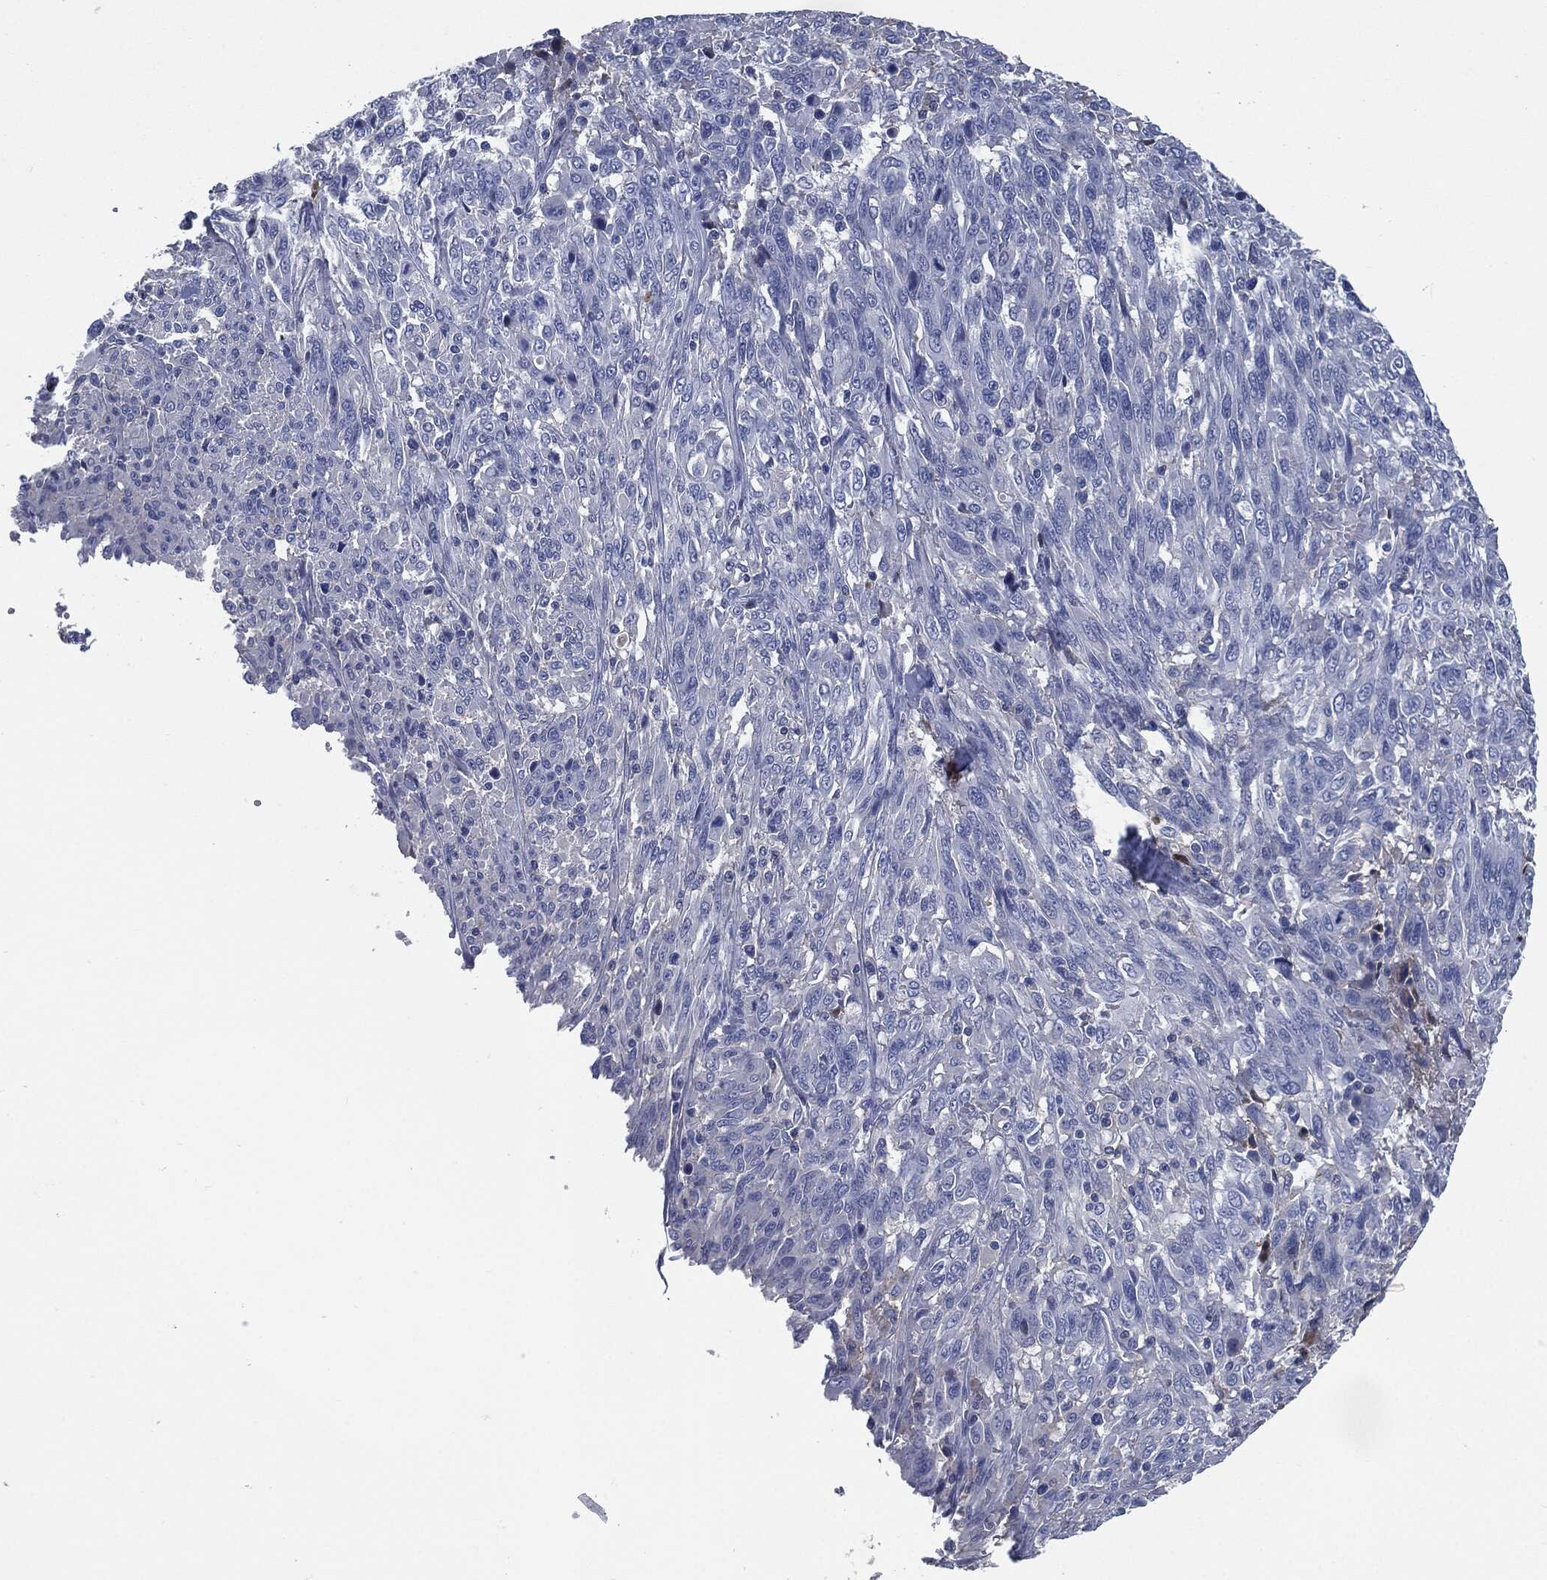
{"staining": {"intensity": "negative", "quantity": "none", "location": "none"}, "tissue": "melanoma", "cell_type": "Tumor cells", "image_type": "cancer", "snomed": [{"axis": "morphology", "description": "Malignant melanoma, NOS"}, {"axis": "topography", "description": "Skin"}], "caption": "A photomicrograph of melanoma stained for a protein displays no brown staining in tumor cells.", "gene": "CD27", "patient": {"sex": "female", "age": 91}}